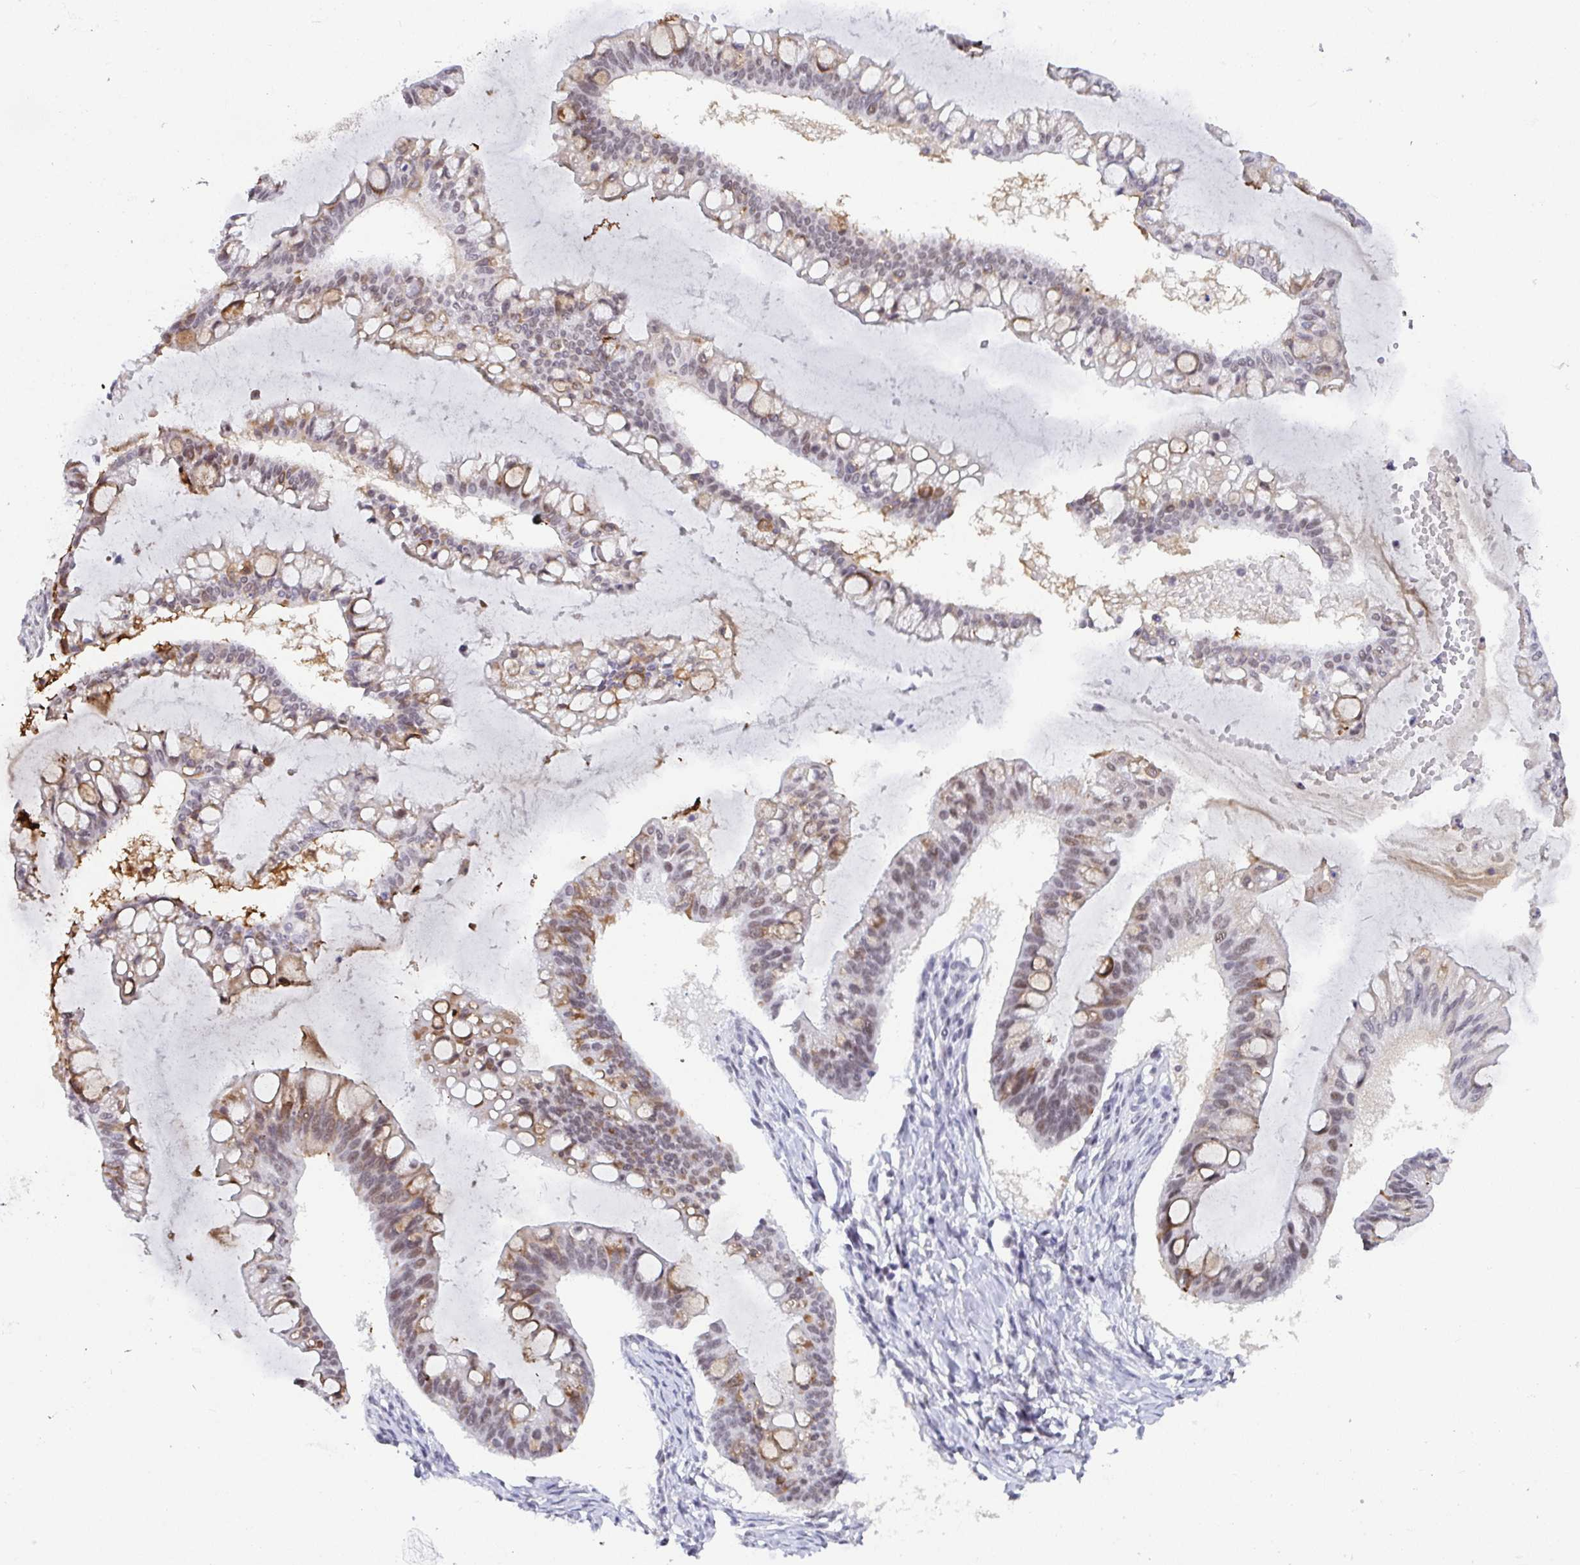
{"staining": {"intensity": "moderate", "quantity": "25%-75%", "location": "cytoplasmic/membranous"}, "tissue": "ovarian cancer", "cell_type": "Tumor cells", "image_type": "cancer", "snomed": [{"axis": "morphology", "description": "Cystadenocarcinoma, mucinous, NOS"}, {"axis": "topography", "description": "Ovary"}], "caption": "Mucinous cystadenocarcinoma (ovarian) stained with DAB immunohistochemistry (IHC) demonstrates medium levels of moderate cytoplasmic/membranous expression in approximately 25%-75% of tumor cells.", "gene": "WDR72", "patient": {"sex": "female", "age": 73}}